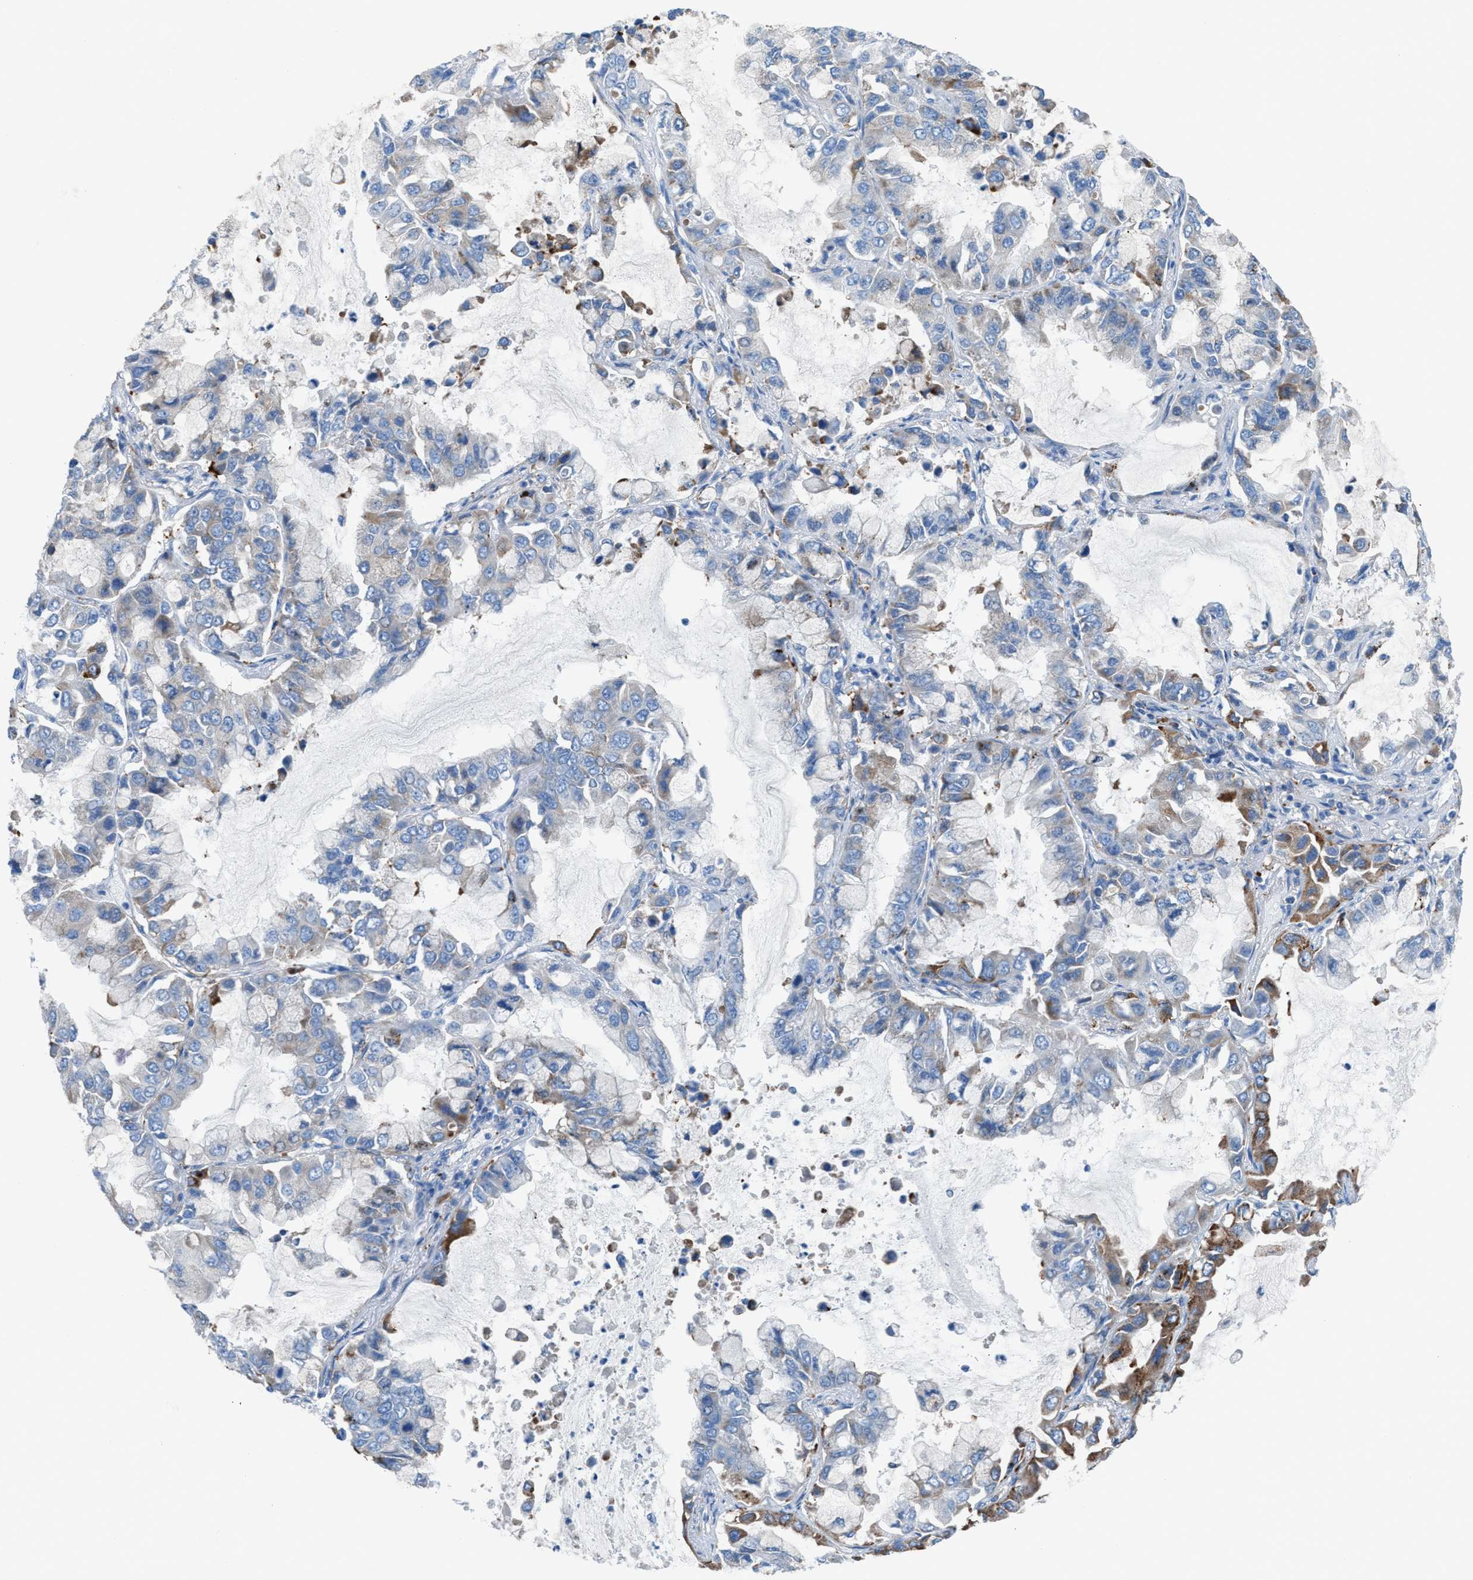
{"staining": {"intensity": "strong", "quantity": "<25%", "location": "cytoplasmic/membranous"}, "tissue": "lung cancer", "cell_type": "Tumor cells", "image_type": "cancer", "snomed": [{"axis": "morphology", "description": "Adenocarcinoma, NOS"}, {"axis": "topography", "description": "Lung"}], "caption": "IHC image of neoplastic tissue: human adenocarcinoma (lung) stained using immunohistochemistry reveals medium levels of strong protein expression localized specifically in the cytoplasmic/membranous of tumor cells, appearing as a cytoplasmic/membranous brown color.", "gene": "CD1B", "patient": {"sex": "male", "age": 64}}